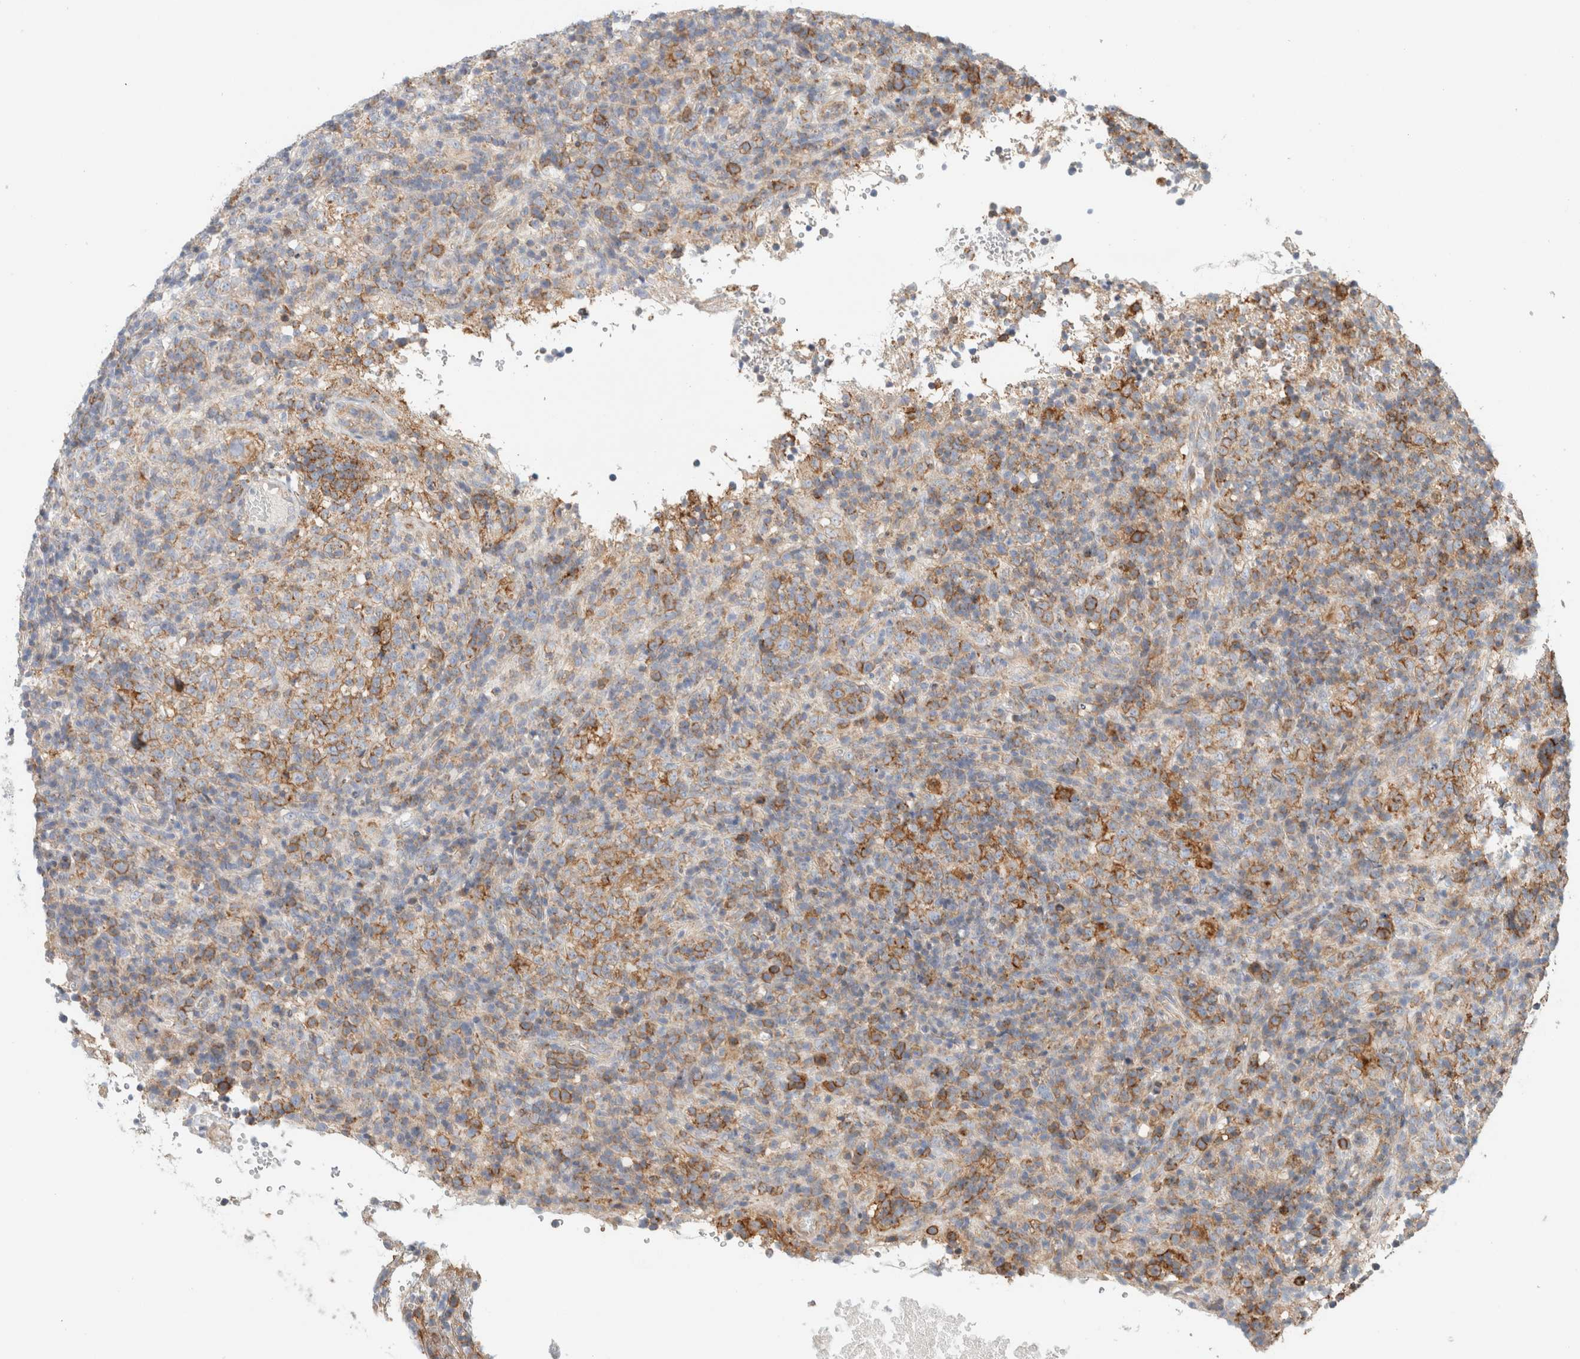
{"staining": {"intensity": "moderate", "quantity": "25%-75%", "location": "cytoplasmic/membranous"}, "tissue": "lymphoma", "cell_type": "Tumor cells", "image_type": "cancer", "snomed": [{"axis": "morphology", "description": "Malignant lymphoma, non-Hodgkin's type, High grade"}, {"axis": "topography", "description": "Lymph node"}], "caption": "Immunohistochemistry staining of malignant lymphoma, non-Hodgkin's type (high-grade), which reveals medium levels of moderate cytoplasmic/membranous positivity in approximately 25%-75% of tumor cells indicating moderate cytoplasmic/membranous protein staining. The staining was performed using DAB (brown) for protein detection and nuclei were counterstained in hematoxylin (blue).", "gene": "MRM3", "patient": {"sex": "female", "age": 76}}